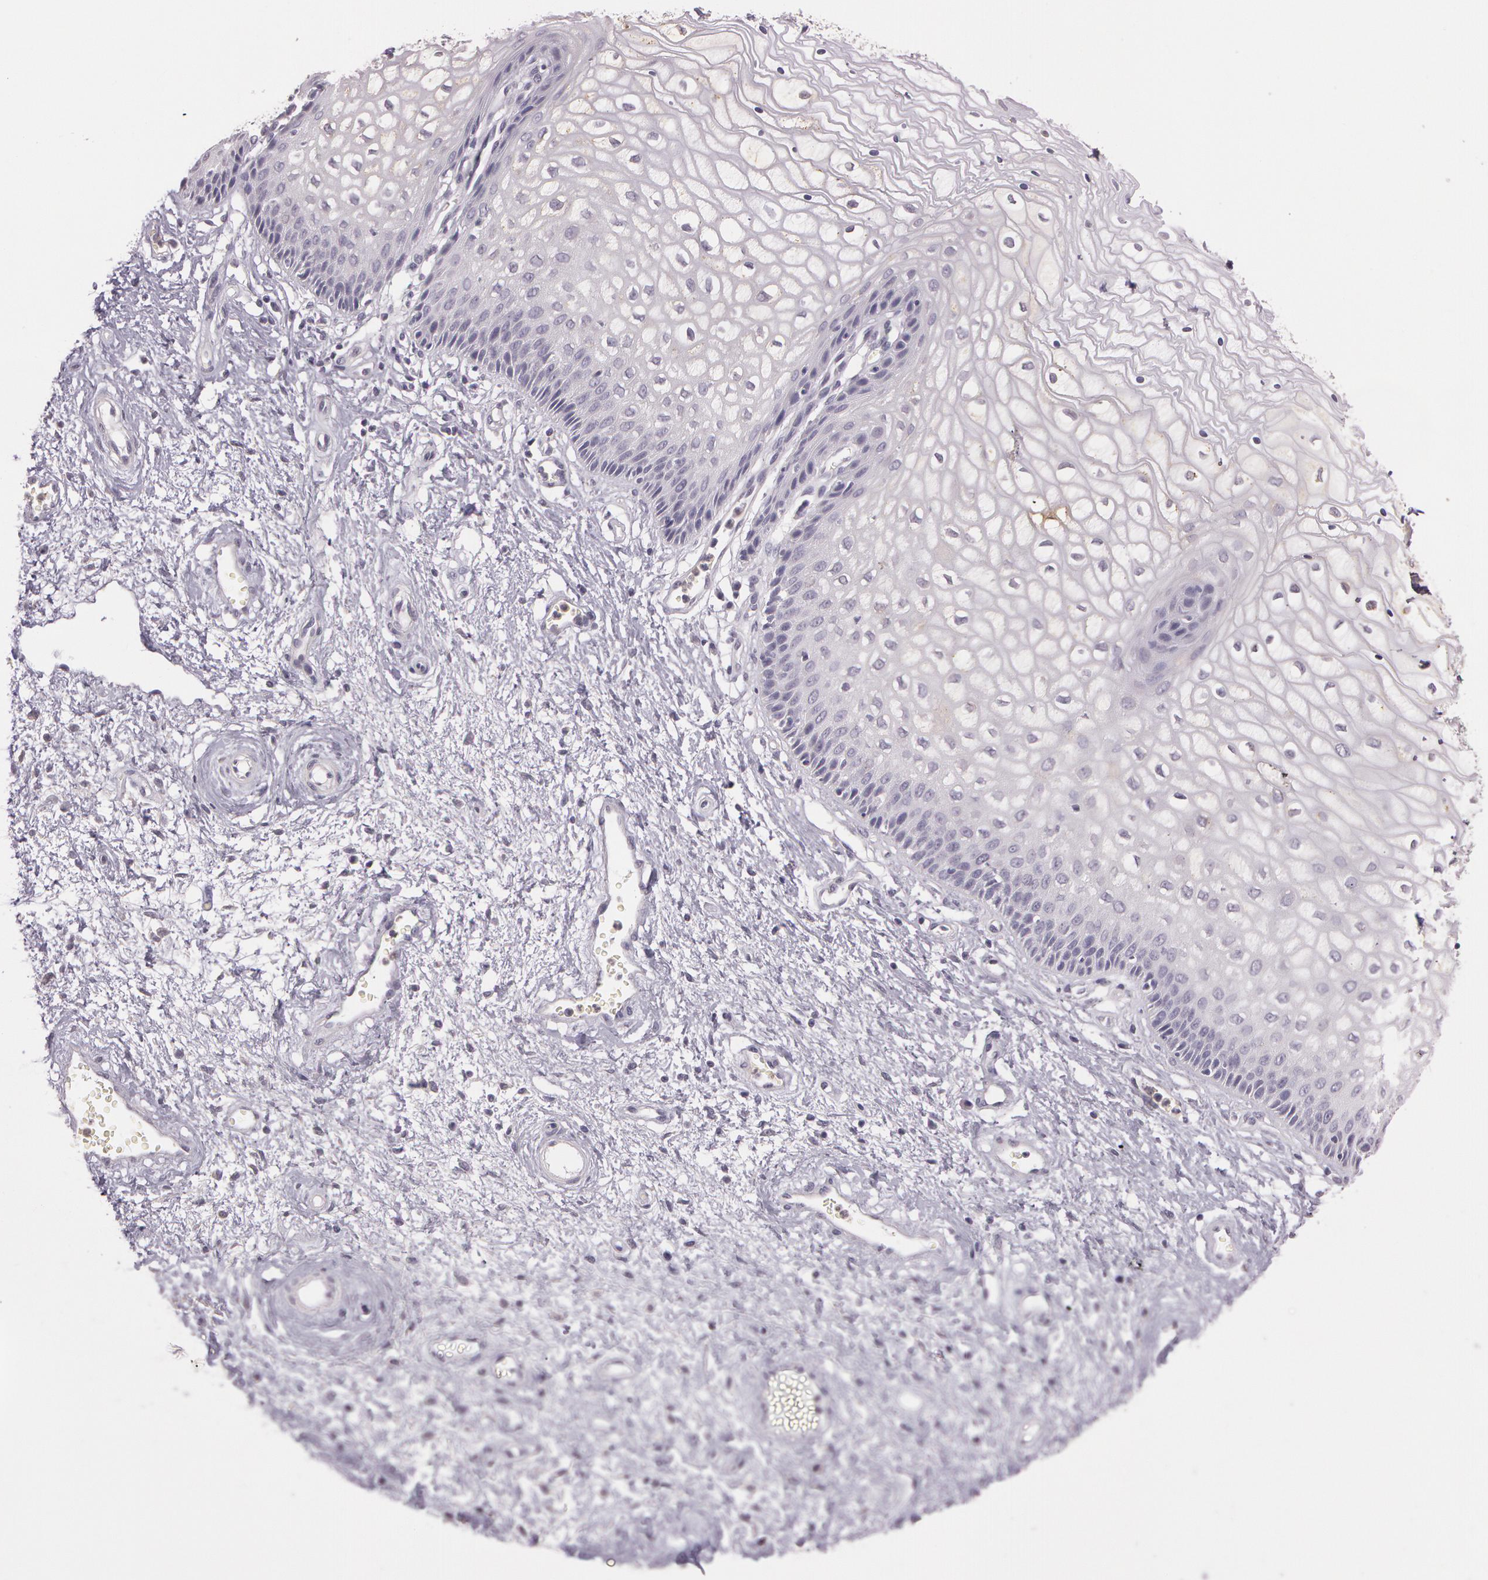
{"staining": {"intensity": "negative", "quantity": "none", "location": "none"}, "tissue": "vagina", "cell_type": "Squamous epithelial cells", "image_type": "normal", "snomed": [{"axis": "morphology", "description": "Normal tissue, NOS"}, {"axis": "topography", "description": "Vagina"}], "caption": "The immunohistochemistry micrograph has no significant positivity in squamous epithelial cells of vagina. Nuclei are stained in blue.", "gene": "G2E3", "patient": {"sex": "female", "age": 34}}